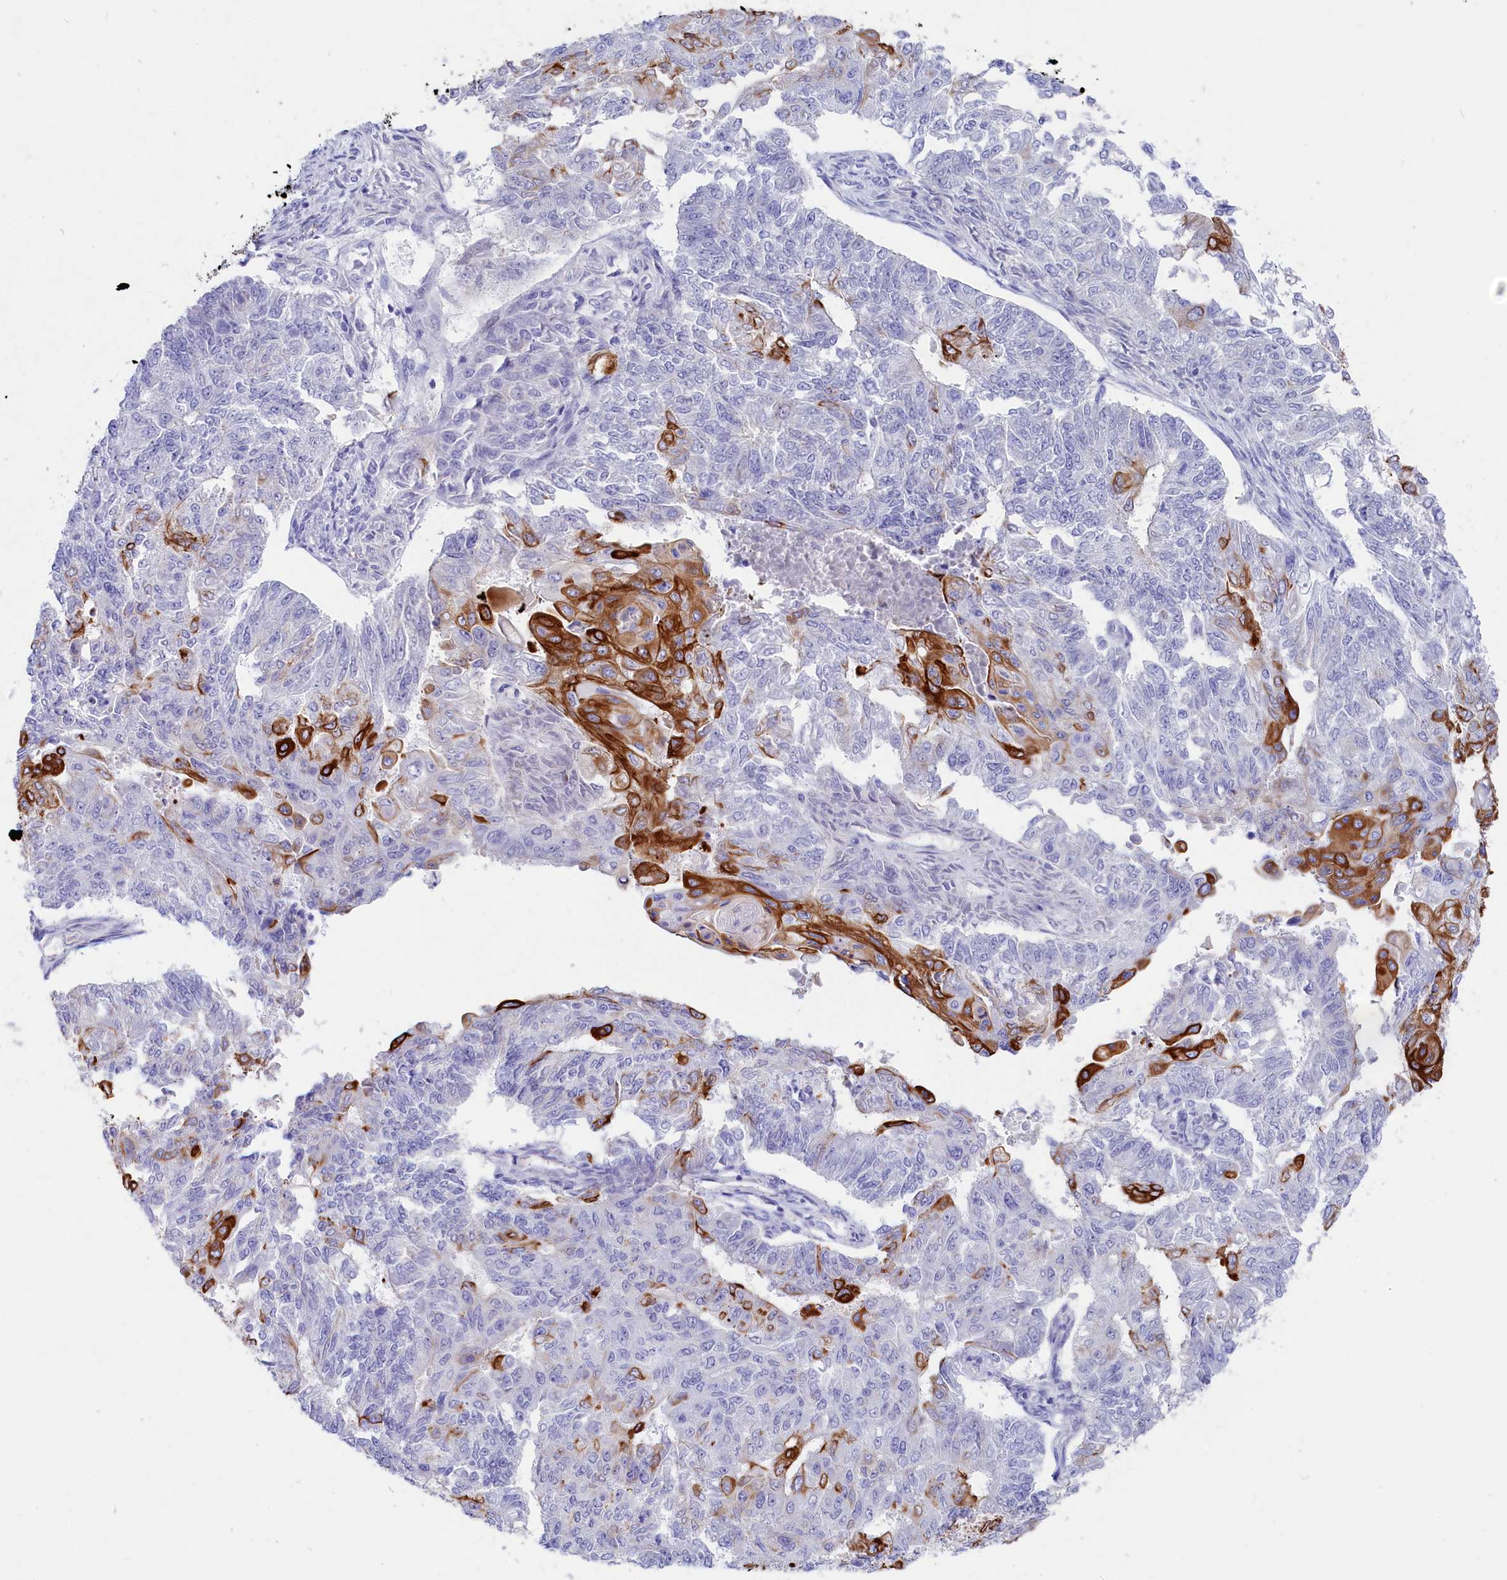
{"staining": {"intensity": "strong", "quantity": "<25%", "location": "cytoplasmic/membranous"}, "tissue": "endometrial cancer", "cell_type": "Tumor cells", "image_type": "cancer", "snomed": [{"axis": "morphology", "description": "Adenocarcinoma, NOS"}, {"axis": "topography", "description": "Endometrium"}], "caption": "Immunohistochemistry (IHC) staining of adenocarcinoma (endometrial), which exhibits medium levels of strong cytoplasmic/membranous positivity in about <25% of tumor cells indicating strong cytoplasmic/membranous protein positivity. The staining was performed using DAB (3,3'-diaminobenzidine) (brown) for protein detection and nuclei were counterstained in hematoxylin (blue).", "gene": "SULT2A1", "patient": {"sex": "female", "age": 32}}